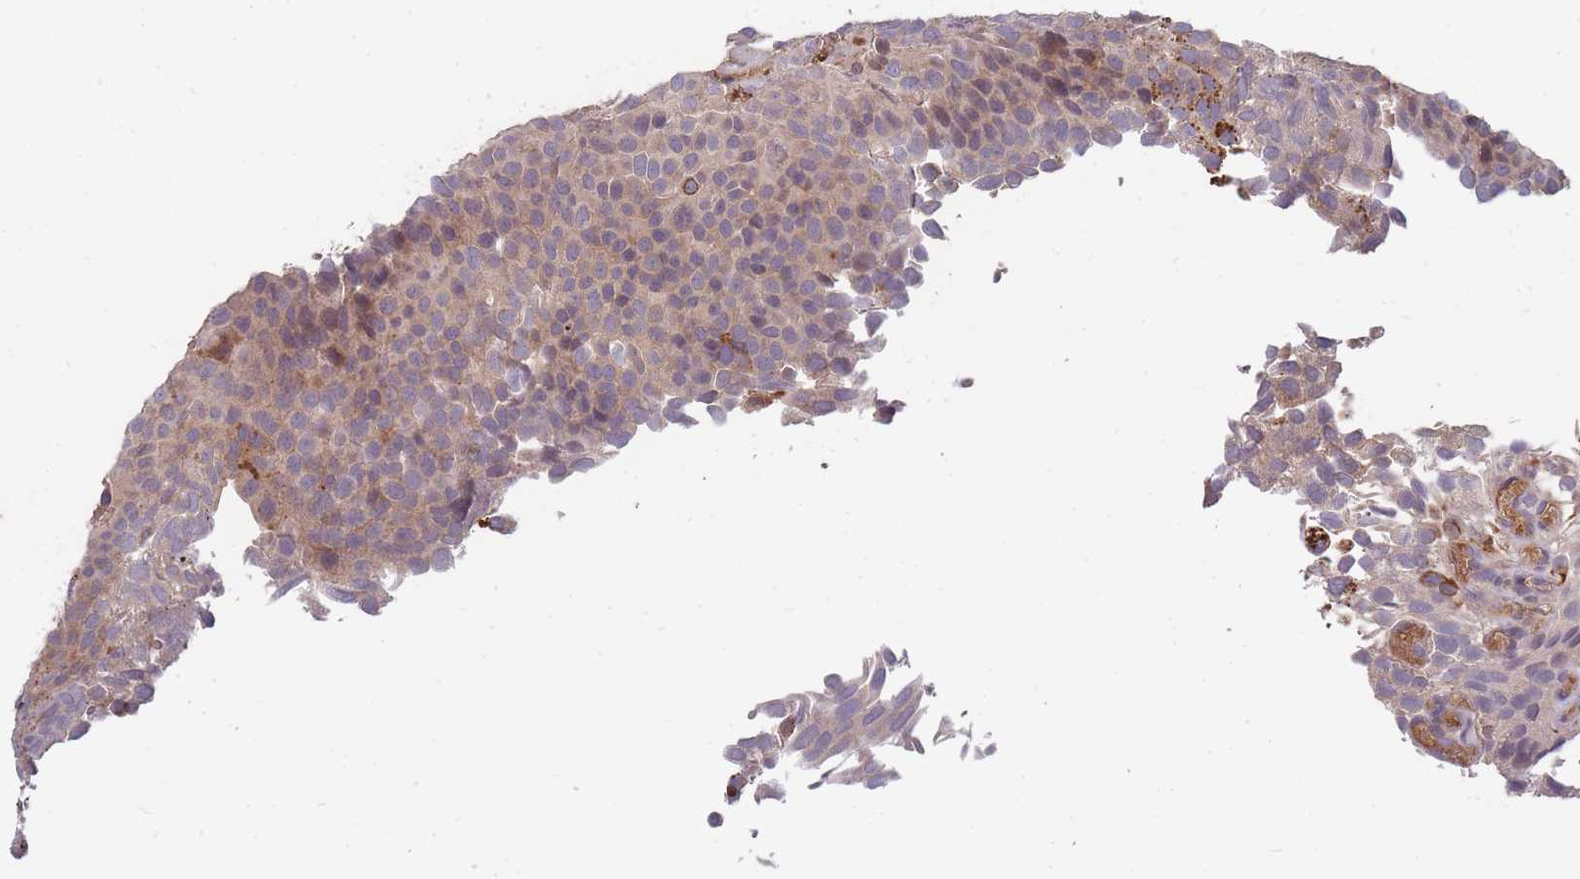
{"staining": {"intensity": "weak", "quantity": "25%-75%", "location": "cytoplasmic/membranous"}, "tissue": "urothelial cancer", "cell_type": "Tumor cells", "image_type": "cancer", "snomed": [{"axis": "morphology", "description": "Urothelial carcinoma, Low grade"}, {"axis": "topography", "description": "Urinary bladder"}], "caption": "DAB (3,3'-diaminobenzidine) immunohistochemical staining of human urothelial cancer exhibits weak cytoplasmic/membranous protein expression in approximately 25%-75% of tumor cells. The staining was performed using DAB to visualize the protein expression in brown, while the nuclei were stained in blue with hematoxylin (Magnification: 20x).", "gene": "RALGDS", "patient": {"sex": "male", "age": 89}}